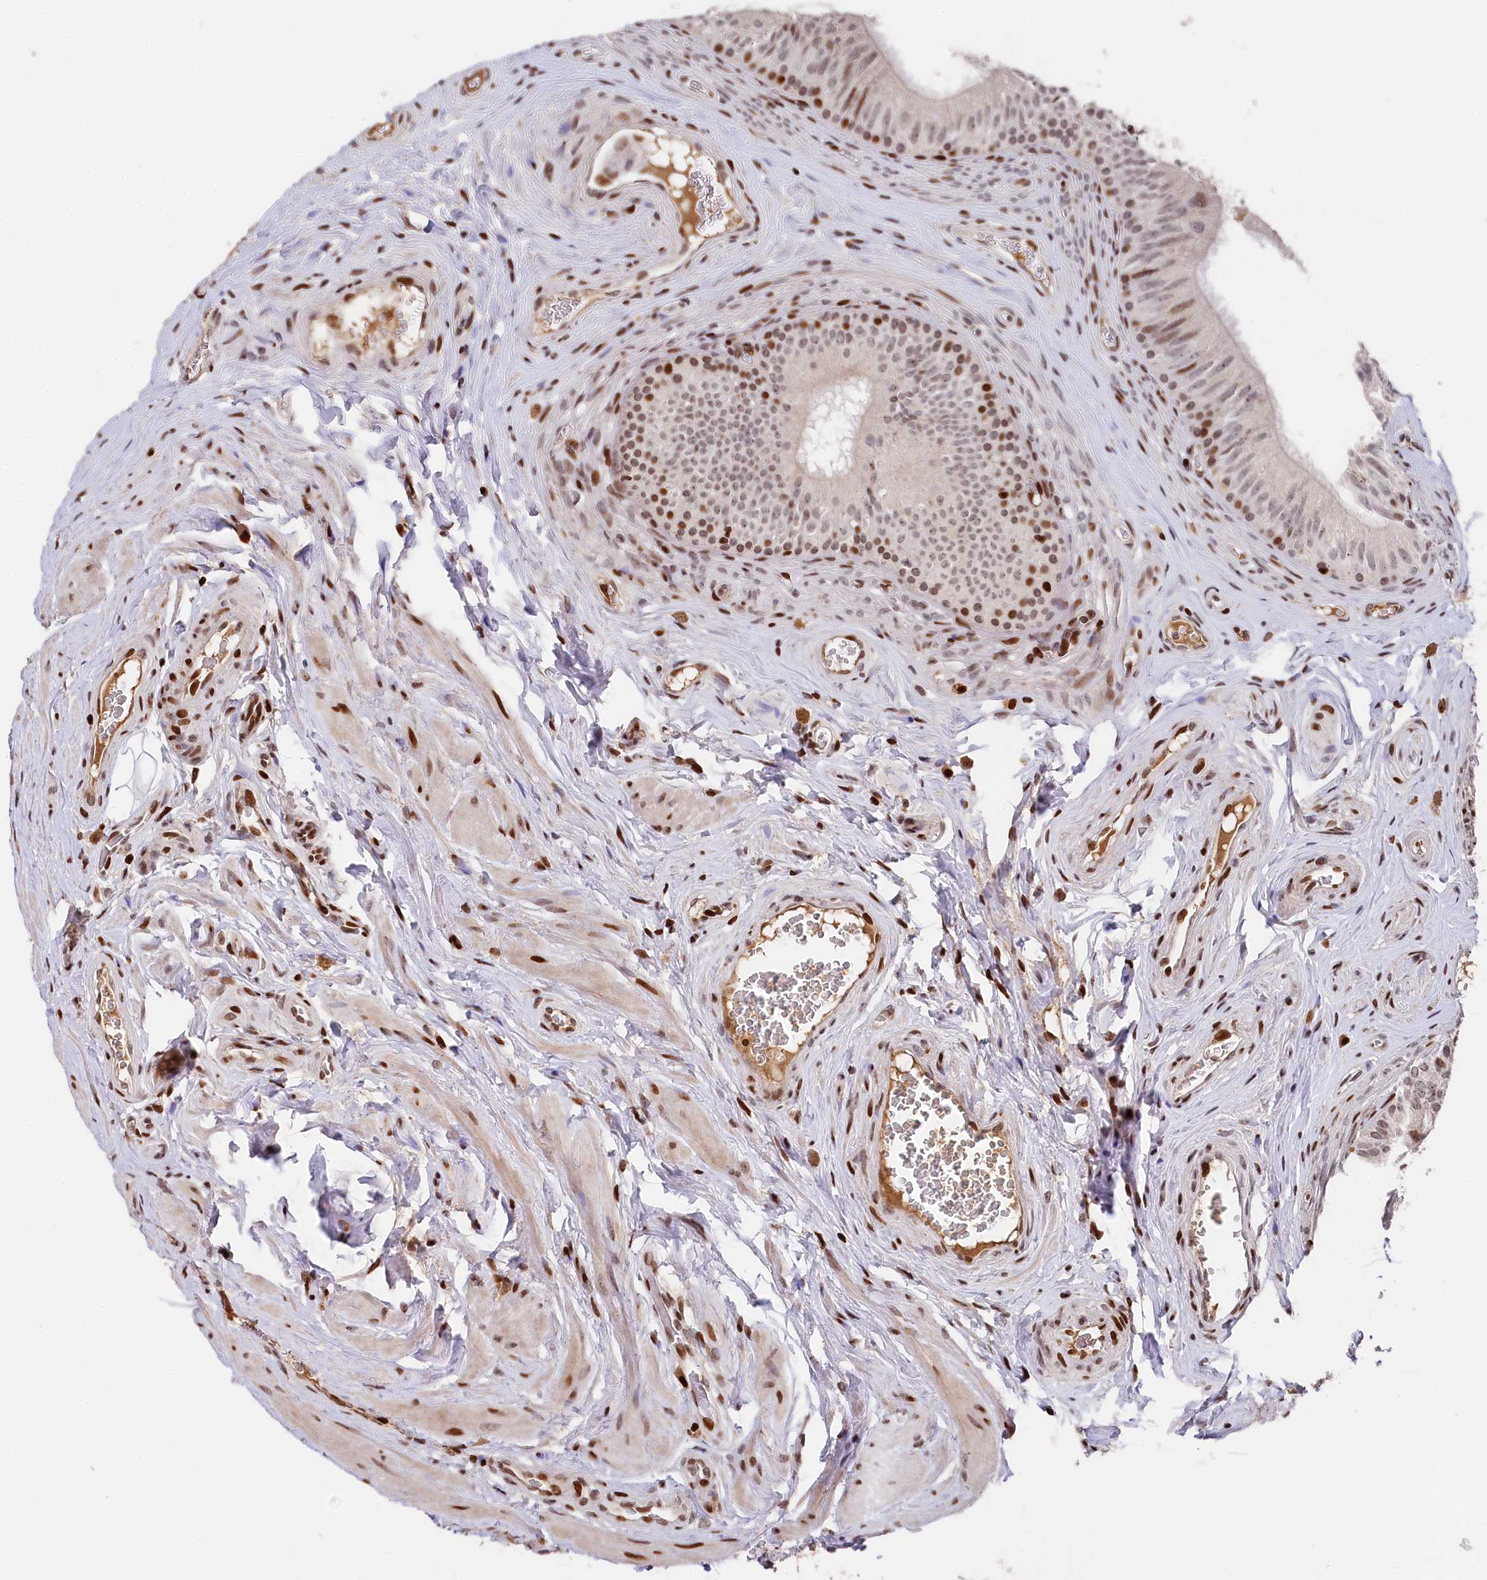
{"staining": {"intensity": "strong", "quantity": "<25%", "location": "nuclear"}, "tissue": "epididymis", "cell_type": "Glandular cells", "image_type": "normal", "snomed": [{"axis": "morphology", "description": "Normal tissue, NOS"}, {"axis": "topography", "description": "Epididymis"}], "caption": "The micrograph shows staining of unremarkable epididymis, revealing strong nuclear protein expression (brown color) within glandular cells.", "gene": "MCF2L2", "patient": {"sex": "male", "age": 46}}